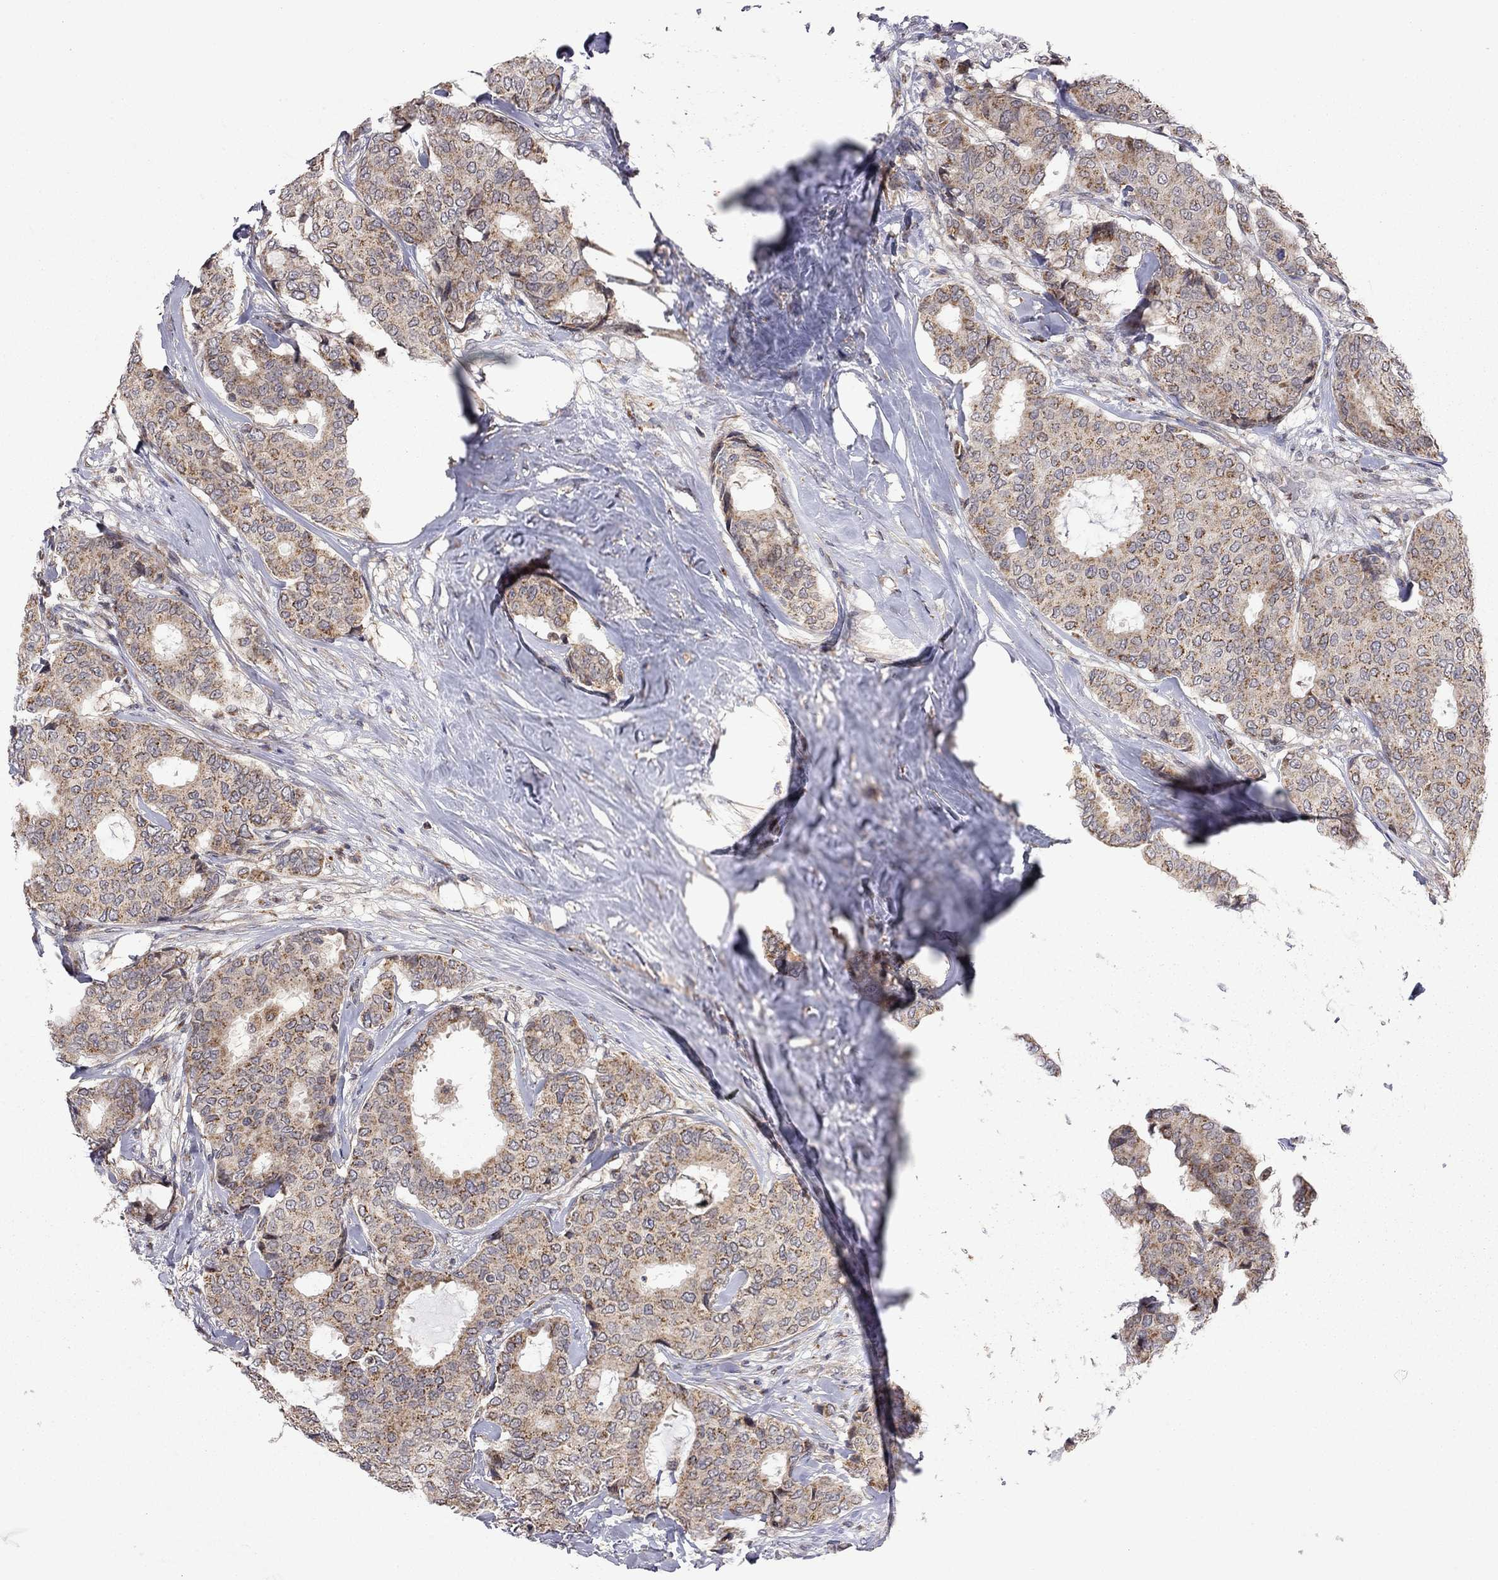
{"staining": {"intensity": "moderate", "quantity": "<25%", "location": "cytoplasmic/membranous"}, "tissue": "breast cancer", "cell_type": "Tumor cells", "image_type": "cancer", "snomed": [{"axis": "morphology", "description": "Duct carcinoma"}, {"axis": "topography", "description": "Breast"}], "caption": "Breast cancer stained with a brown dye shows moderate cytoplasmic/membranous positive positivity in approximately <25% of tumor cells.", "gene": "IDS", "patient": {"sex": "female", "age": 75}}